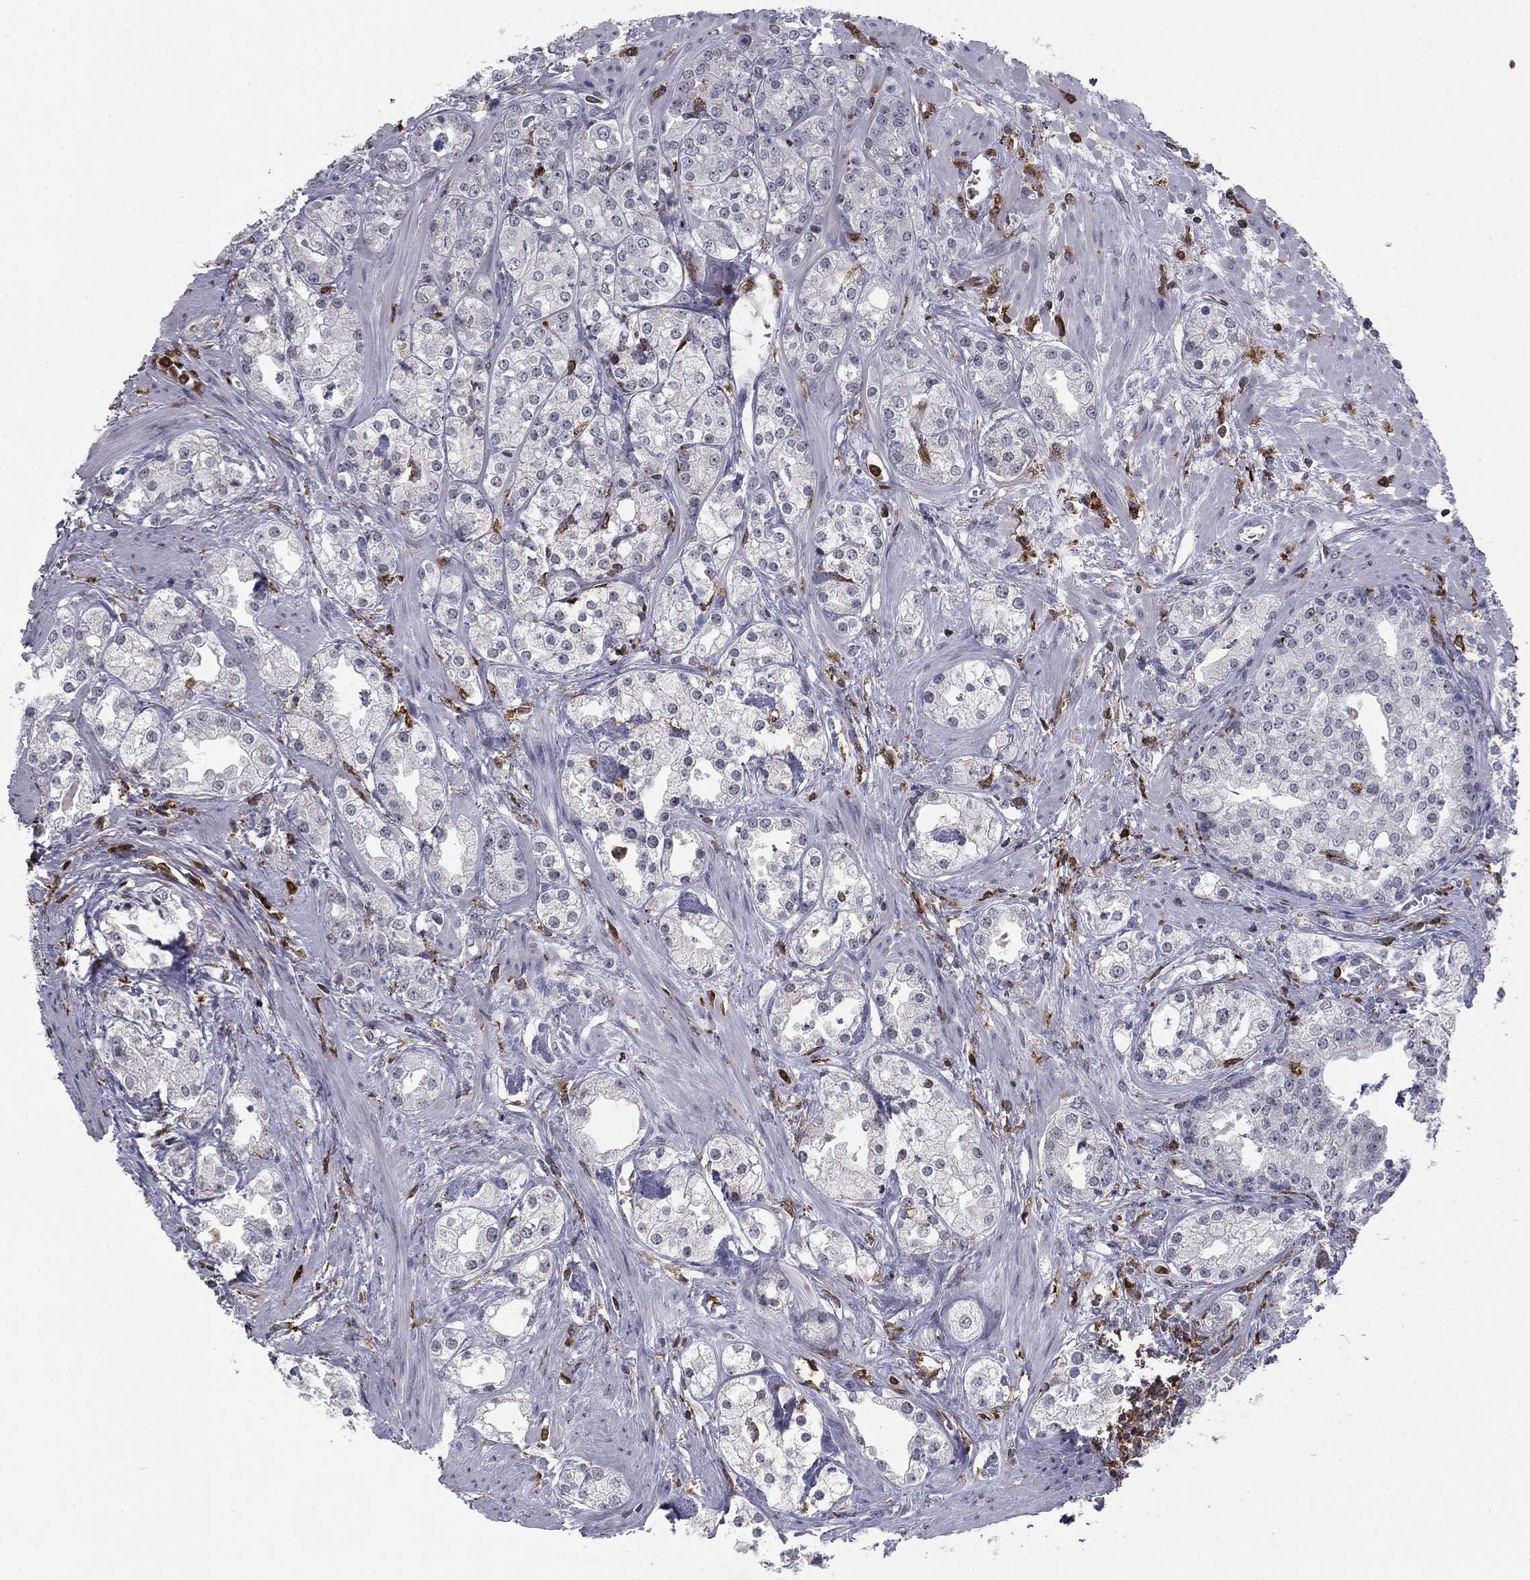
{"staining": {"intensity": "negative", "quantity": "none", "location": "none"}, "tissue": "prostate cancer", "cell_type": "Tumor cells", "image_type": "cancer", "snomed": [{"axis": "morphology", "description": "Adenocarcinoma, NOS"}, {"axis": "topography", "description": "Prostate and seminal vesicle, NOS"}, {"axis": "topography", "description": "Prostate"}], "caption": "A photomicrograph of human prostate adenocarcinoma is negative for staining in tumor cells.", "gene": "PLCB2", "patient": {"sex": "male", "age": 62}}